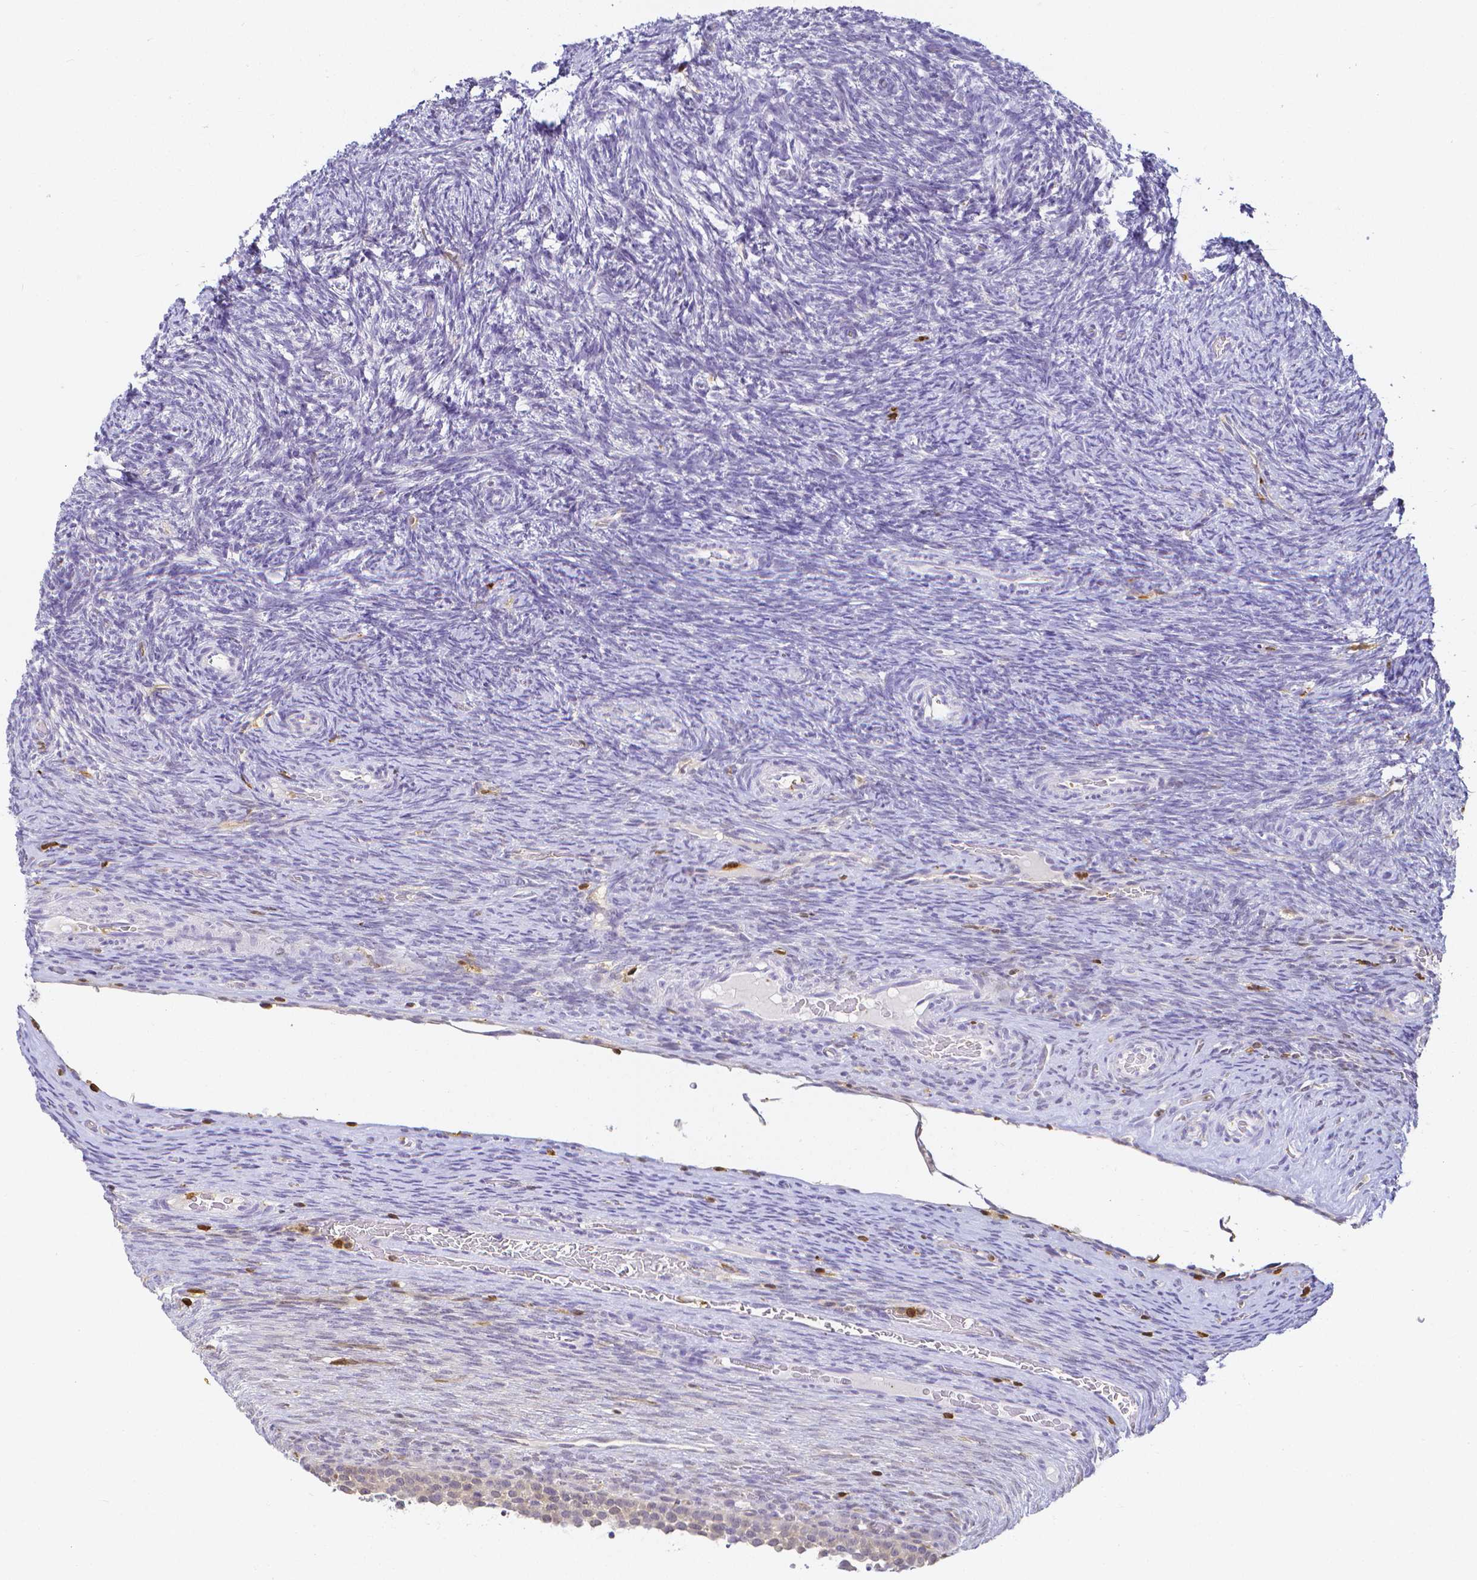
{"staining": {"intensity": "negative", "quantity": "none", "location": "none"}, "tissue": "ovary", "cell_type": "Ovarian stroma cells", "image_type": "normal", "snomed": [{"axis": "morphology", "description": "Normal tissue, NOS"}, {"axis": "topography", "description": "Ovary"}], "caption": "DAB immunohistochemical staining of normal human ovary exhibits no significant staining in ovarian stroma cells.", "gene": "COTL1", "patient": {"sex": "female", "age": 34}}